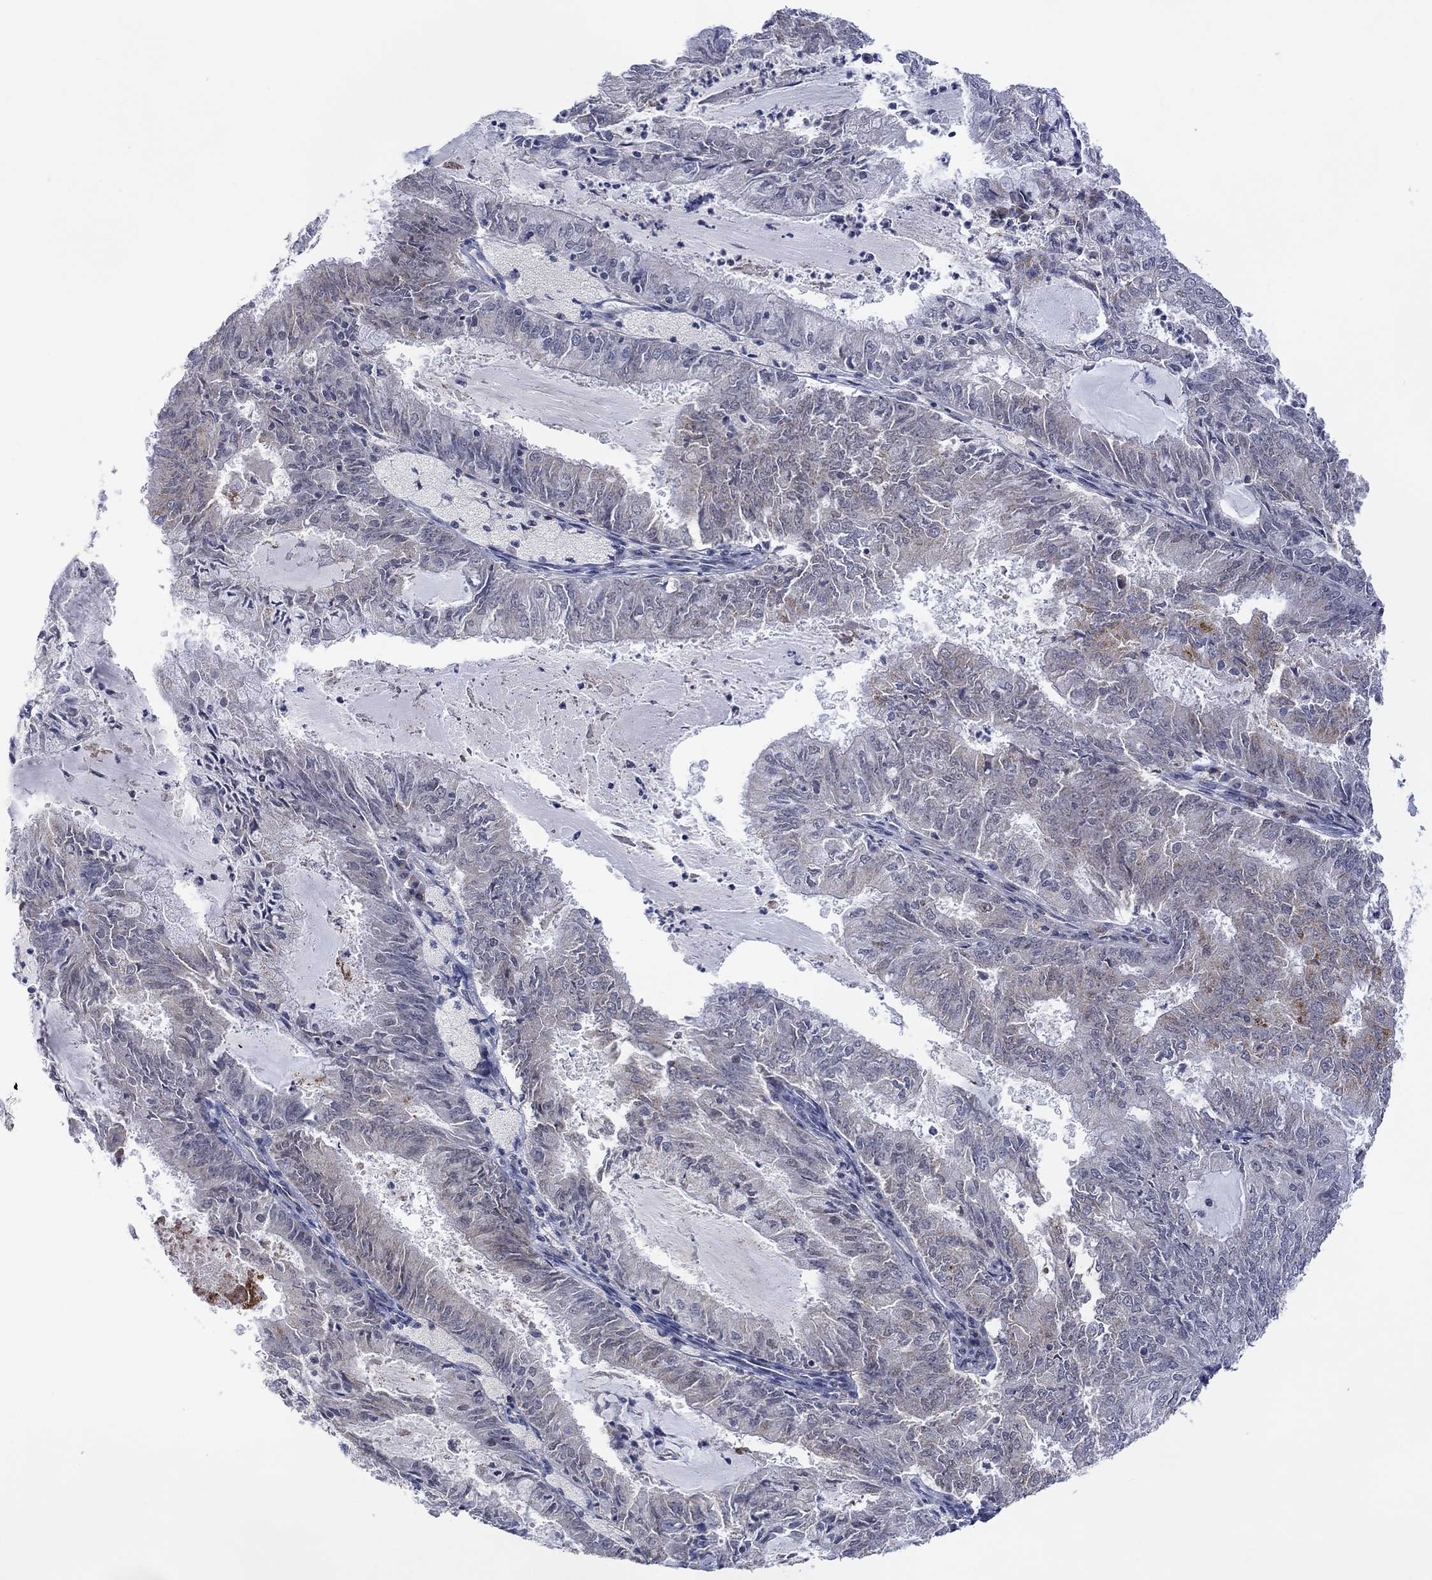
{"staining": {"intensity": "moderate", "quantity": "<25%", "location": "cytoplasmic/membranous"}, "tissue": "endometrial cancer", "cell_type": "Tumor cells", "image_type": "cancer", "snomed": [{"axis": "morphology", "description": "Adenocarcinoma, NOS"}, {"axis": "topography", "description": "Endometrium"}], "caption": "Immunohistochemical staining of human endometrial cancer (adenocarcinoma) shows low levels of moderate cytoplasmic/membranous positivity in approximately <25% of tumor cells.", "gene": "SLC48A1", "patient": {"sex": "female", "age": 57}}